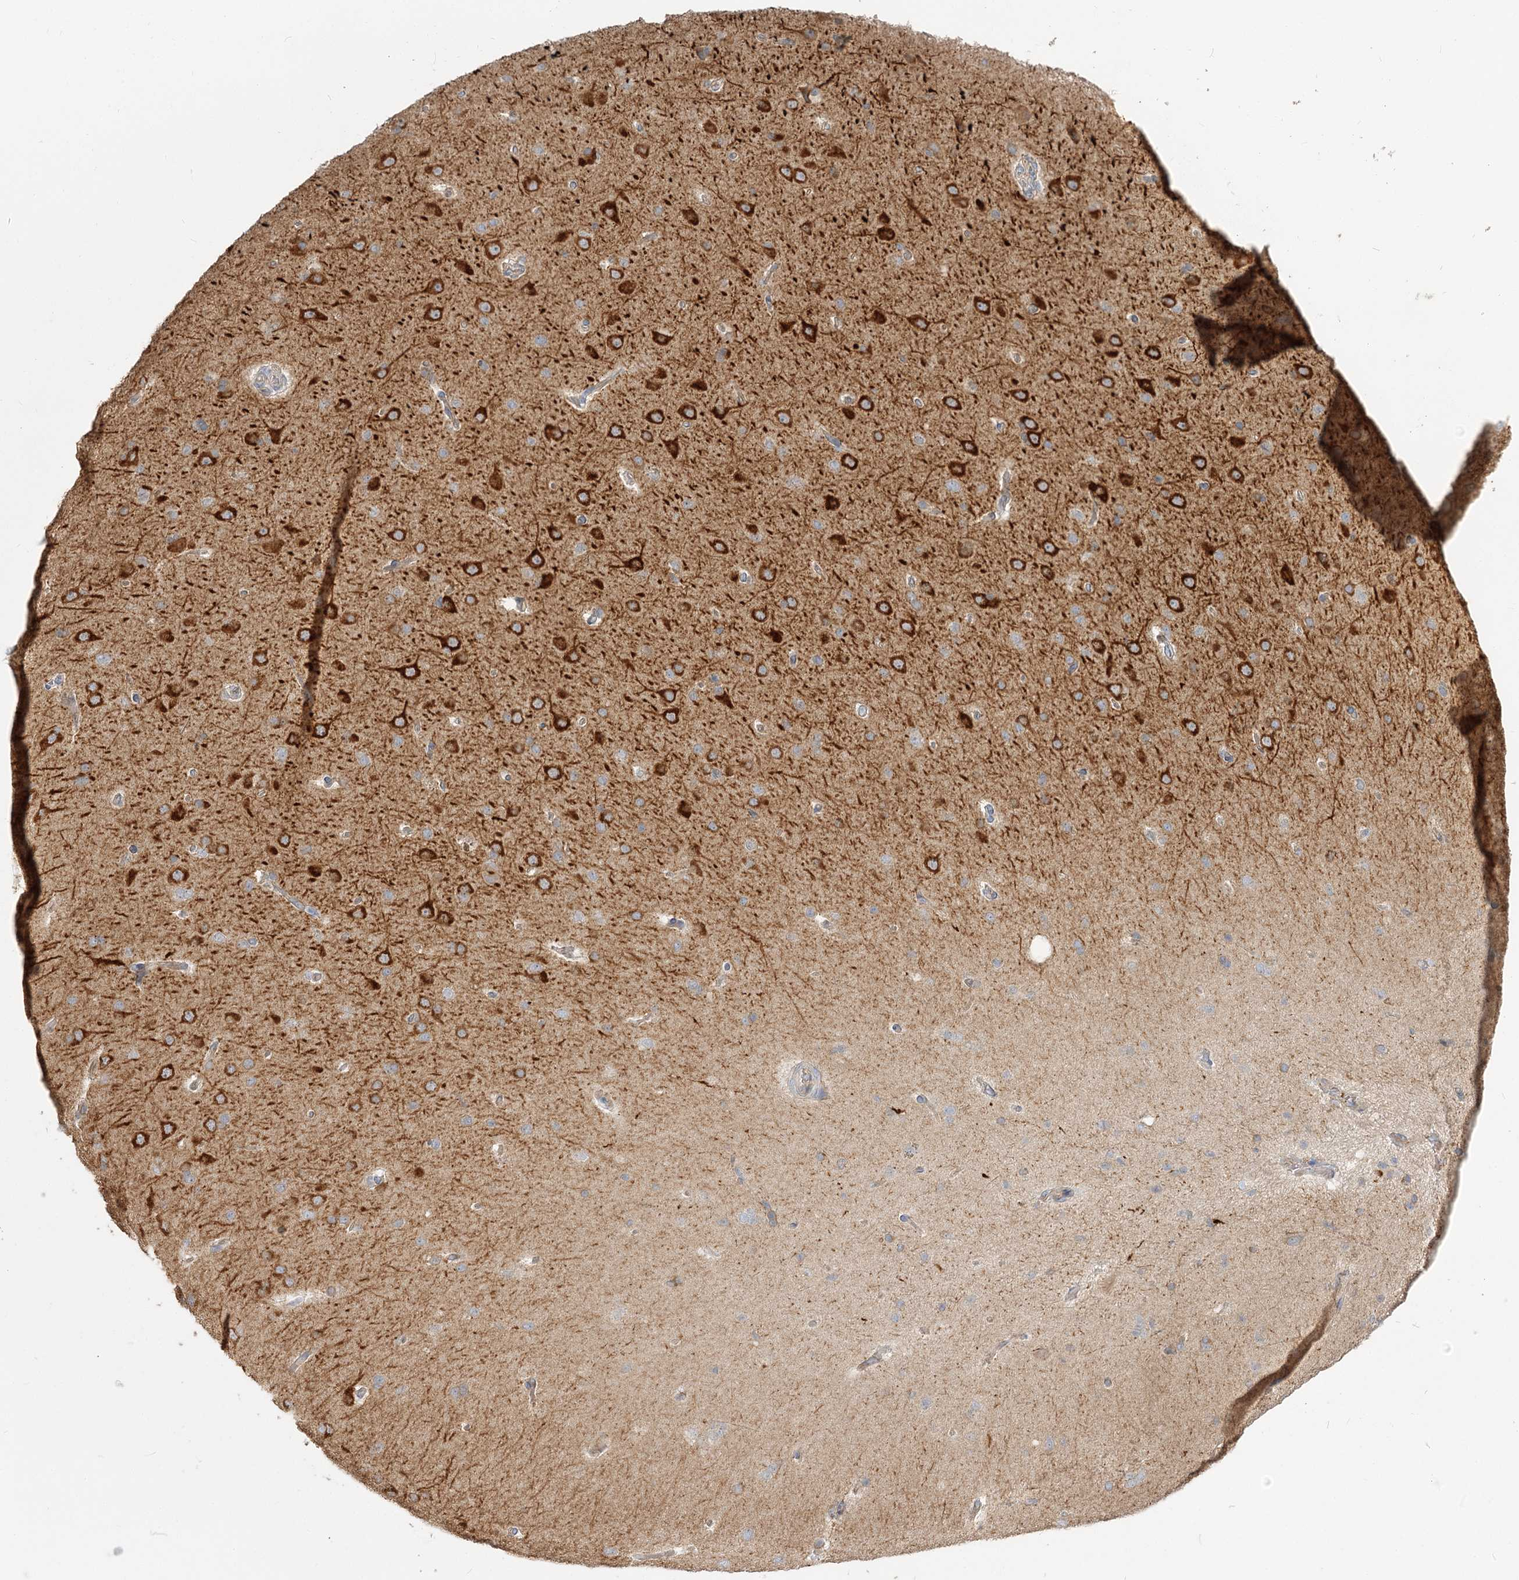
{"staining": {"intensity": "moderate", "quantity": ">75%", "location": "cytoplasmic/membranous"}, "tissue": "cerebral cortex", "cell_type": "Endothelial cells", "image_type": "normal", "snomed": [{"axis": "morphology", "description": "Normal tissue, NOS"}, {"axis": "topography", "description": "Cerebral cortex"}], "caption": "Unremarkable cerebral cortex shows moderate cytoplasmic/membranous staining in about >75% of endothelial cells, visualized by immunohistochemistry.", "gene": "GUCY2C", "patient": {"sex": "male", "age": 62}}